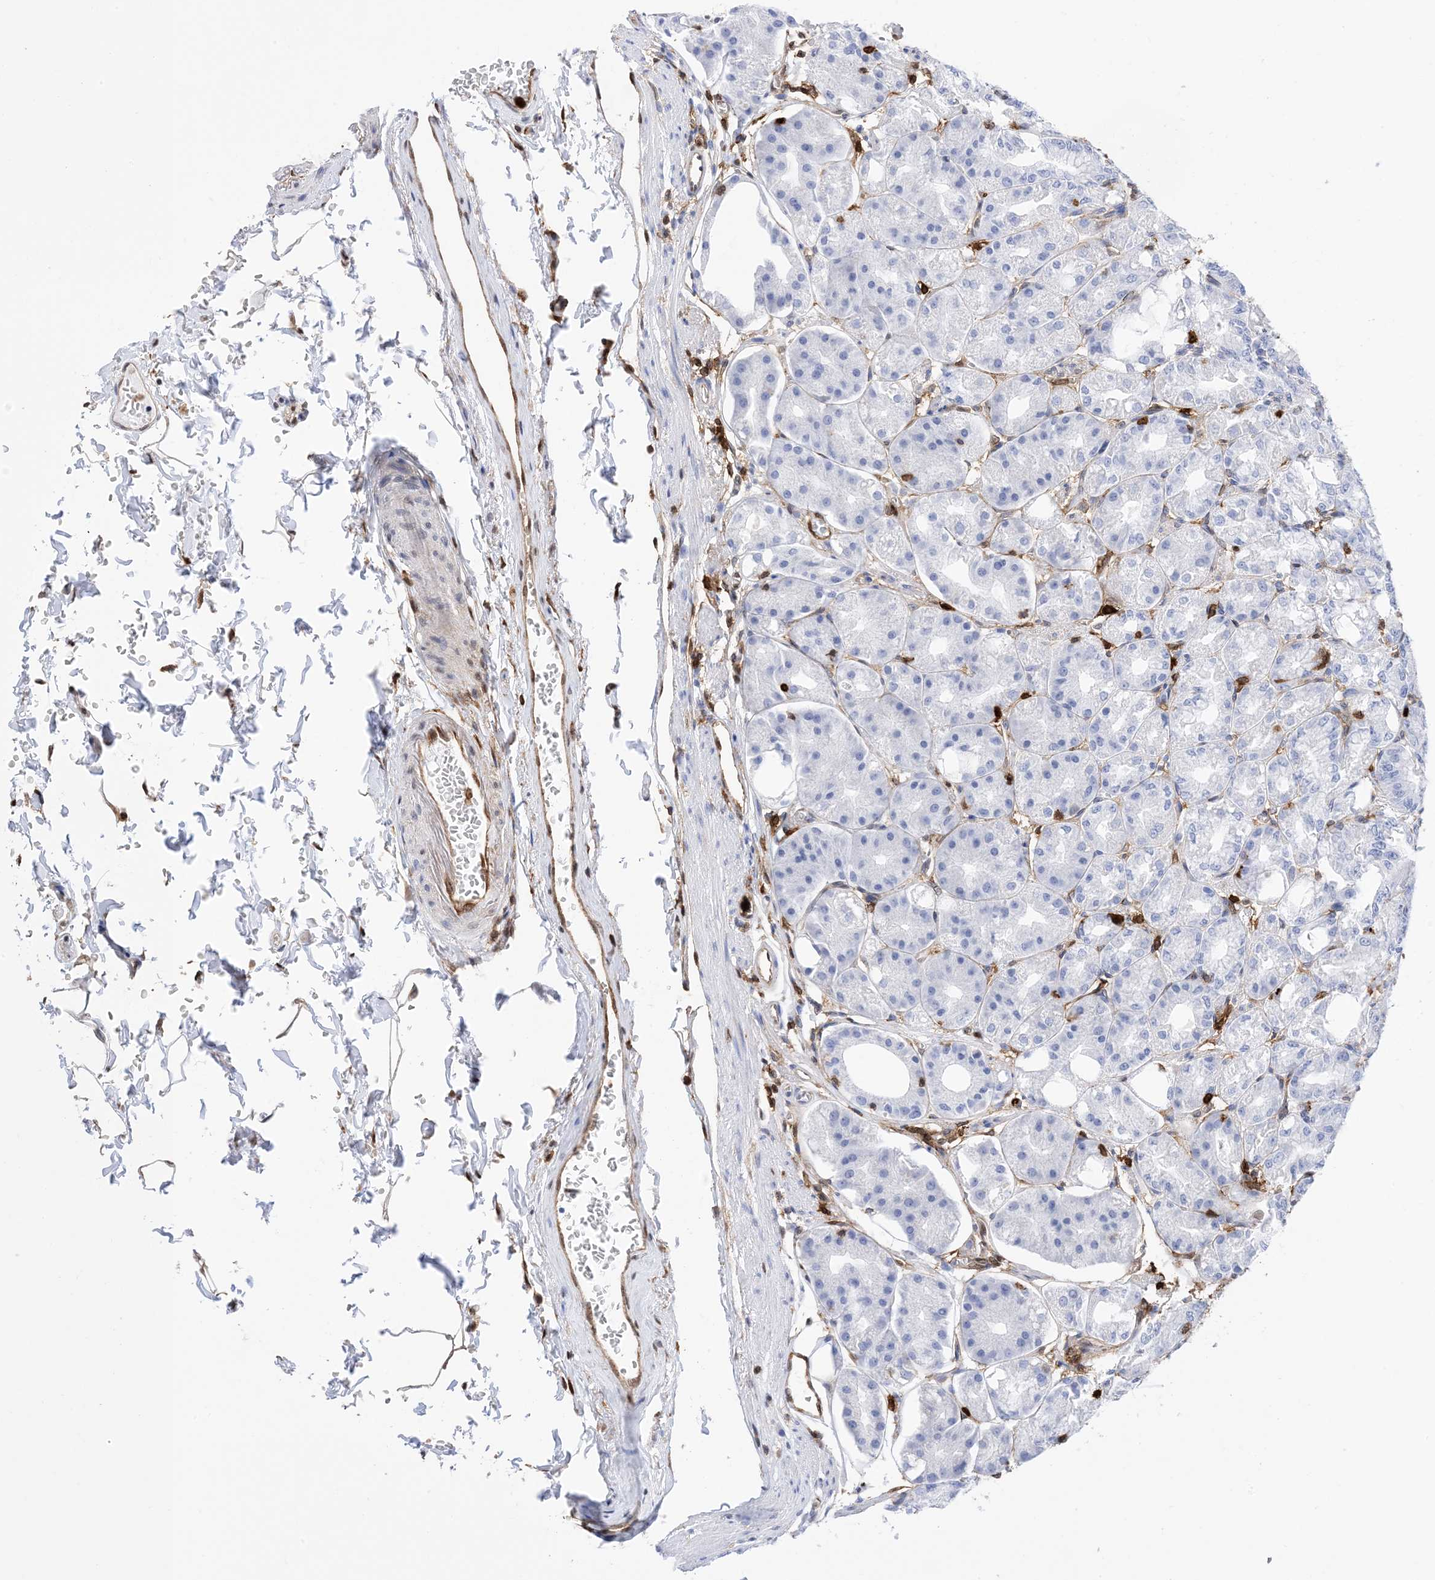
{"staining": {"intensity": "negative", "quantity": "none", "location": "none"}, "tissue": "stomach", "cell_type": "Glandular cells", "image_type": "normal", "snomed": [{"axis": "morphology", "description": "Normal tissue, NOS"}, {"axis": "topography", "description": "Stomach, lower"}], "caption": "Immunohistochemical staining of normal stomach exhibits no significant positivity in glandular cells. (IHC, brightfield microscopy, high magnification).", "gene": "ANXA1", "patient": {"sex": "male", "age": 71}}